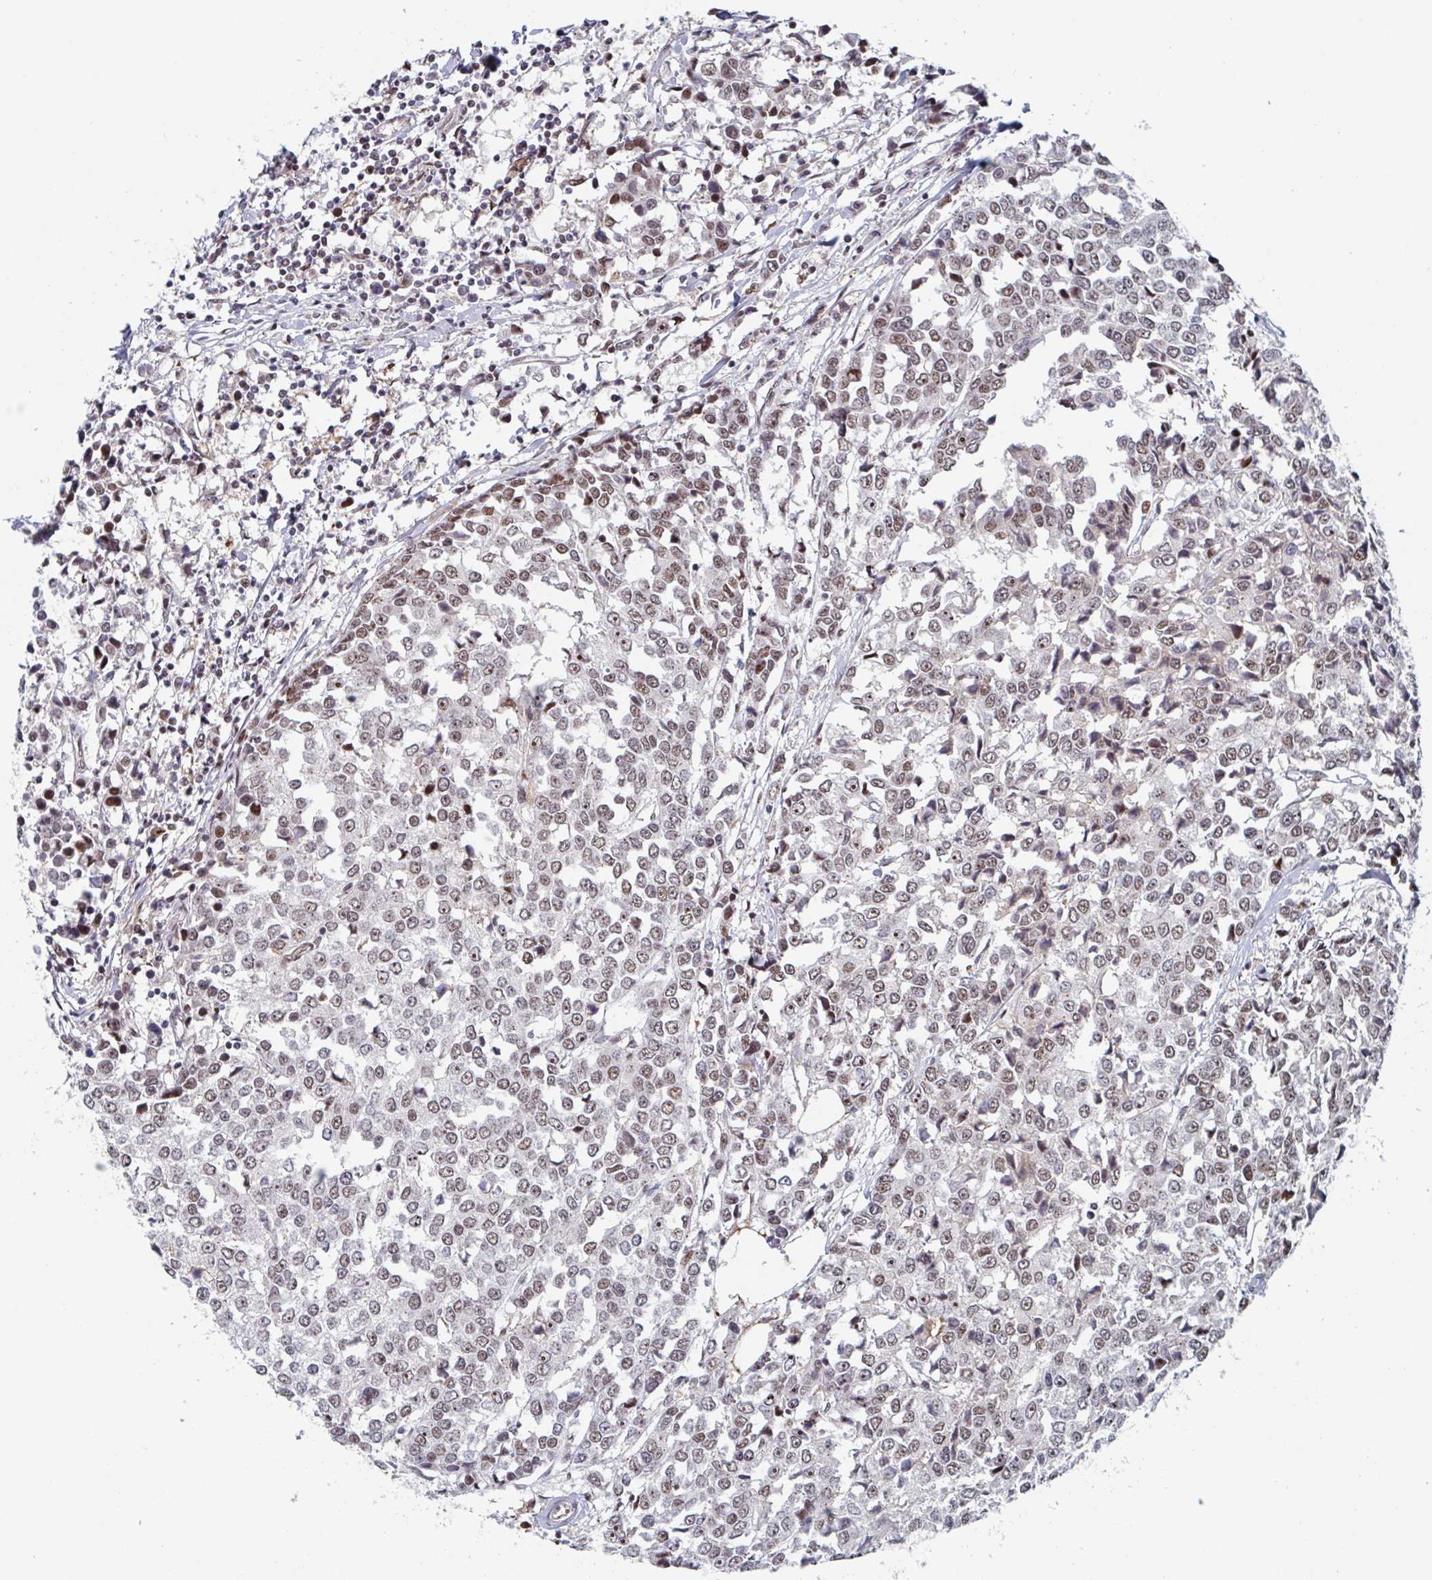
{"staining": {"intensity": "moderate", "quantity": "25%-75%", "location": "nuclear"}, "tissue": "breast cancer", "cell_type": "Tumor cells", "image_type": "cancer", "snomed": [{"axis": "morphology", "description": "Duct carcinoma"}, {"axis": "topography", "description": "Breast"}], "caption": "A medium amount of moderate nuclear staining is identified in about 25%-75% of tumor cells in breast cancer tissue.", "gene": "RNF212", "patient": {"sex": "female", "age": 80}}